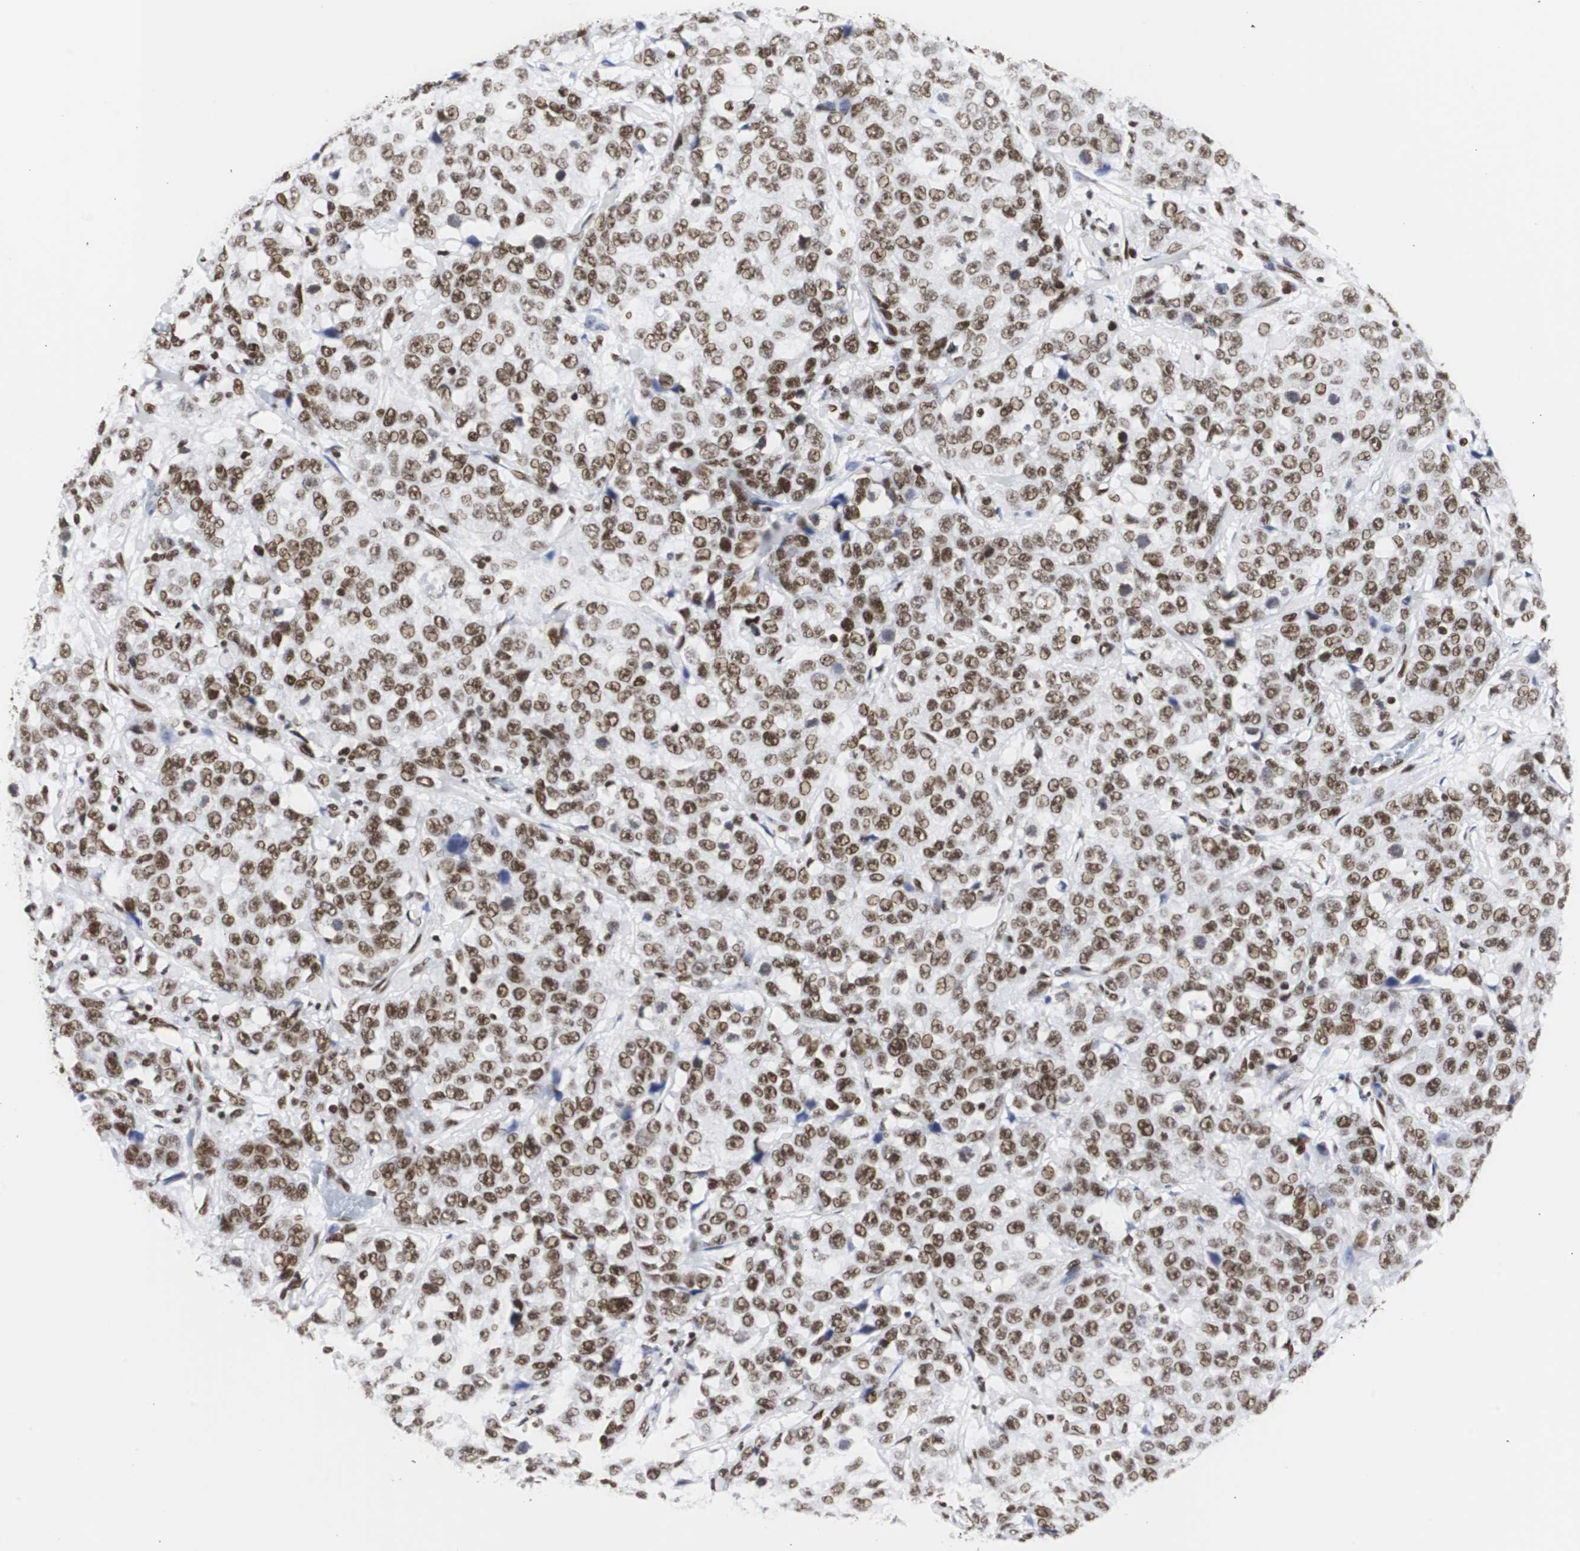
{"staining": {"intensity": "strong", "quantity": ">75%", "location": "nuclear"}, "tissue": "stomach cancer", "cell_type": "Tumor cells", "image_type": "cancer", "snomed": [{"axis": "morphology", "description": "Normal tissue, NOS"}, {"axis": "morphology", "description": "Adenocarcinoma, NOS"}, {"axis": "topography", "description": "Stomach"}], "caption": "A brown stain labels strong nuclear positivity of a protein in human stomach adenocarcinoma tumor cells.", "gene": "HNRNPH2", "patient": {"sex": "male", "age": 48}}